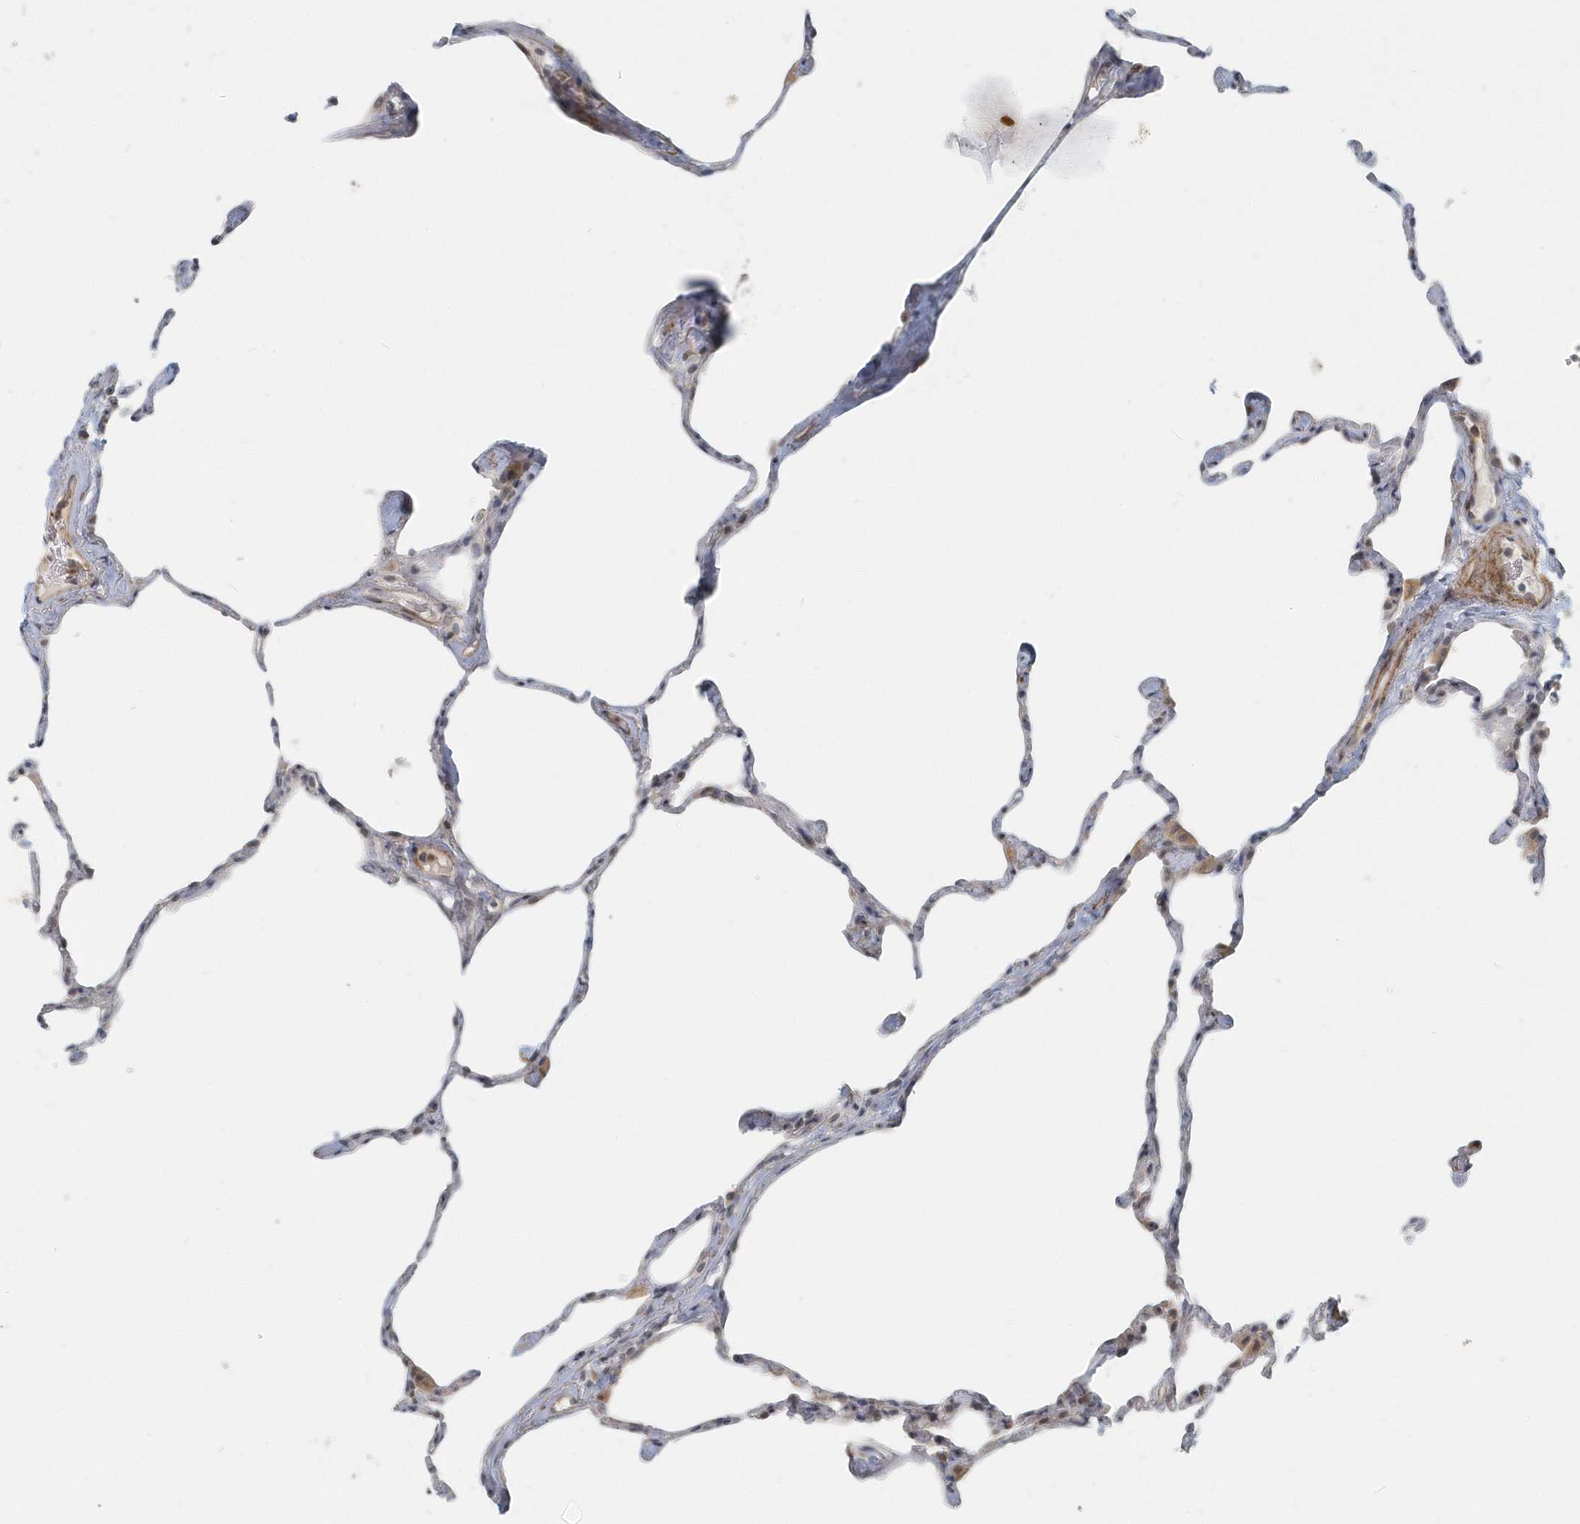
{"staining": {"intensity": "negative", "quantity": "none", "location": "none"}, "tissue": "lung", "cell_type": "Alveolar cells", "image_type": "normal", "snomed": [{"axis": "morphology", "description": "Normal tissue, NOS"}, {"axis": "topography", "description": "Lung"}], "caption": "High power microscopy image of an IHC image of normal lung, revealing no significant staining in alveolar cells. (Stains: DAB (3,3'-diaminobenzidine) immunohistochemistry with hematoxylin counter stain, Microscopy: brightfield microscopy at high magnification).", "gene": "NAPB", "patient": {"sex": "male", "age": 65}}